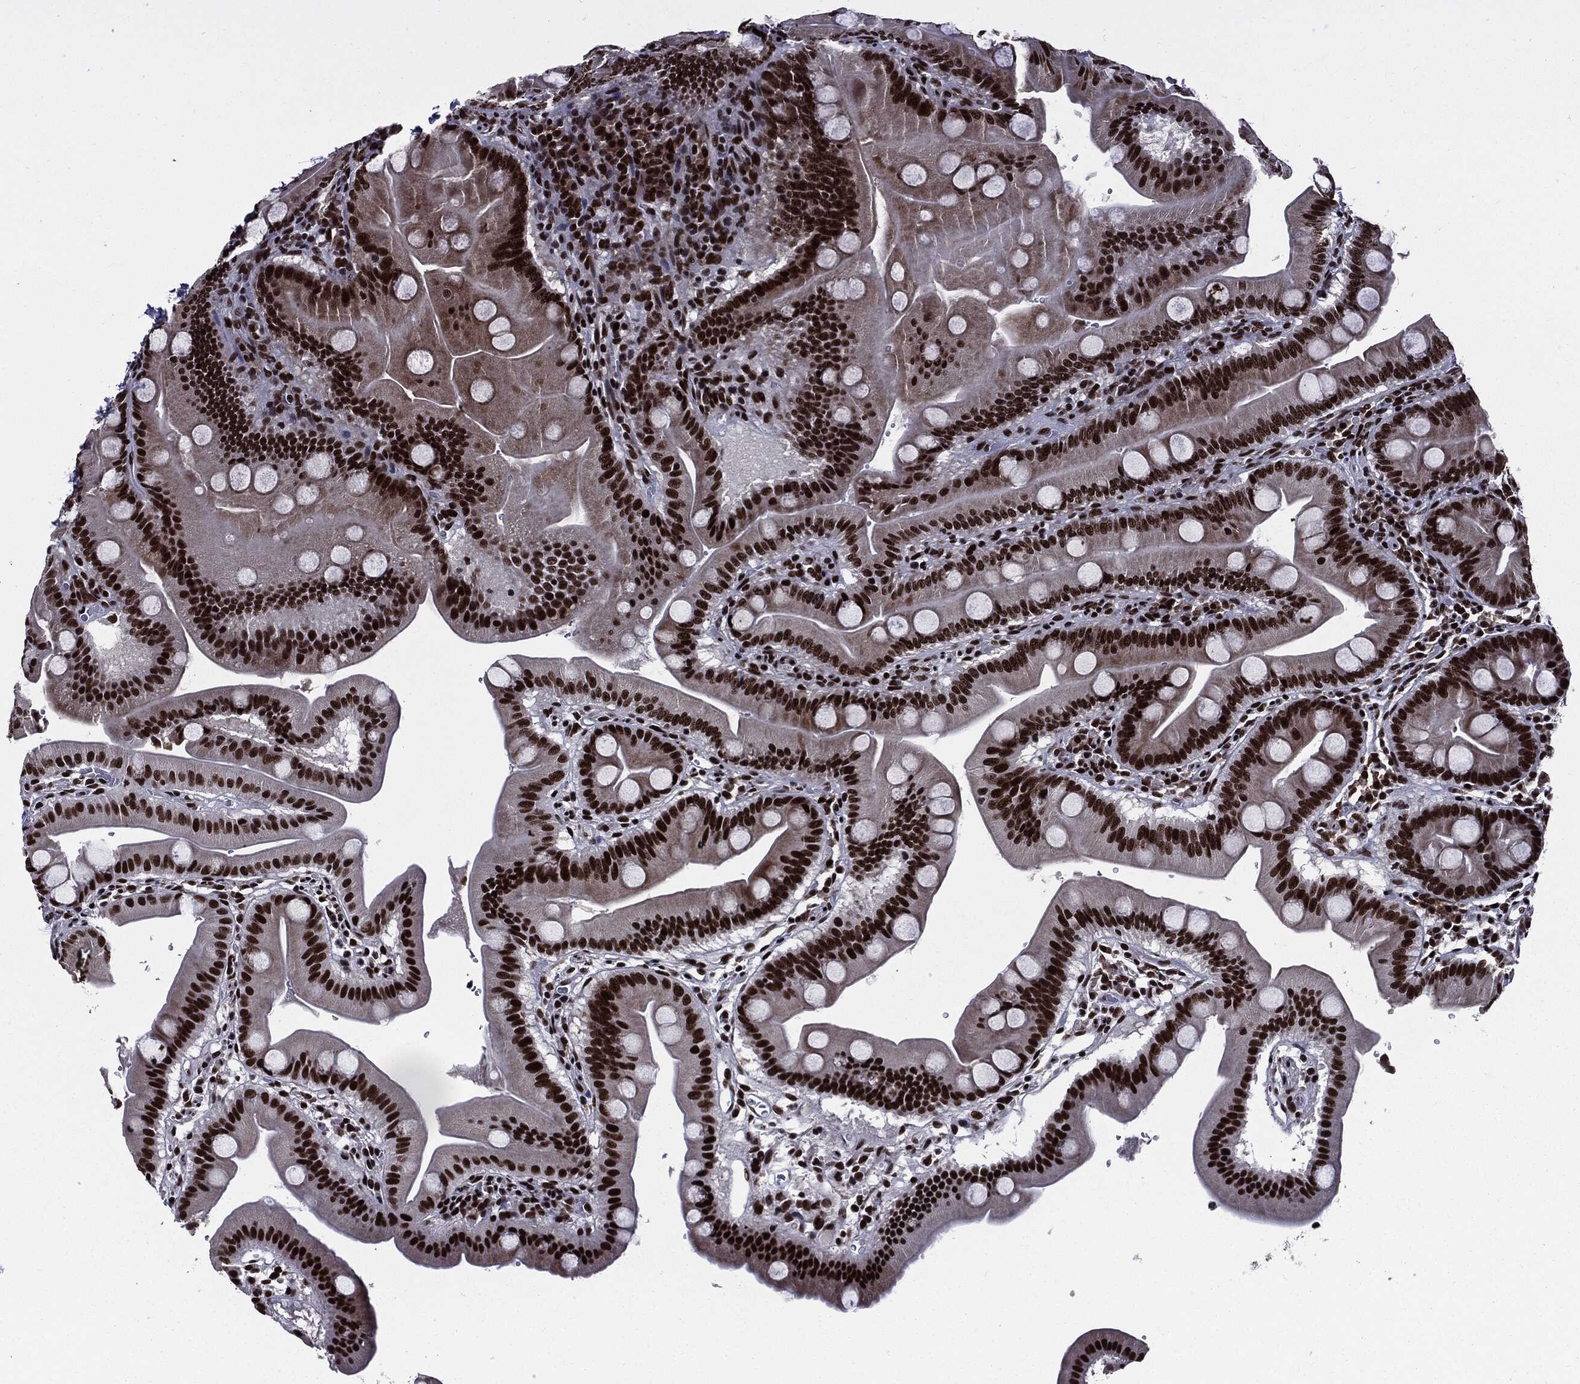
{"staining": {"intensity": "strong", "quantity": ">75%", "location": "nuclear"}, "tissue": "duodenum", "cell_type": "Glandular cells", "image_type": "normal", "snomed": [{"axis": "morphology", "description": "Normal tissue, NOS"}, {"axis": "topography", "description": "Duodenum"}], "caption": "Unremarkable duodenum displays strong nuclear expression in approximately >75% of glandular cells, visualized by immunohistochemistry. The protein is stained brown, and the nuclei are stained in blue (DAB (3,3'-diaminobenzidine) IHC with brightfield microscopy, high magnification).", "gene": "ZFP91", "patient": {"sex": "male", "age": 59}}